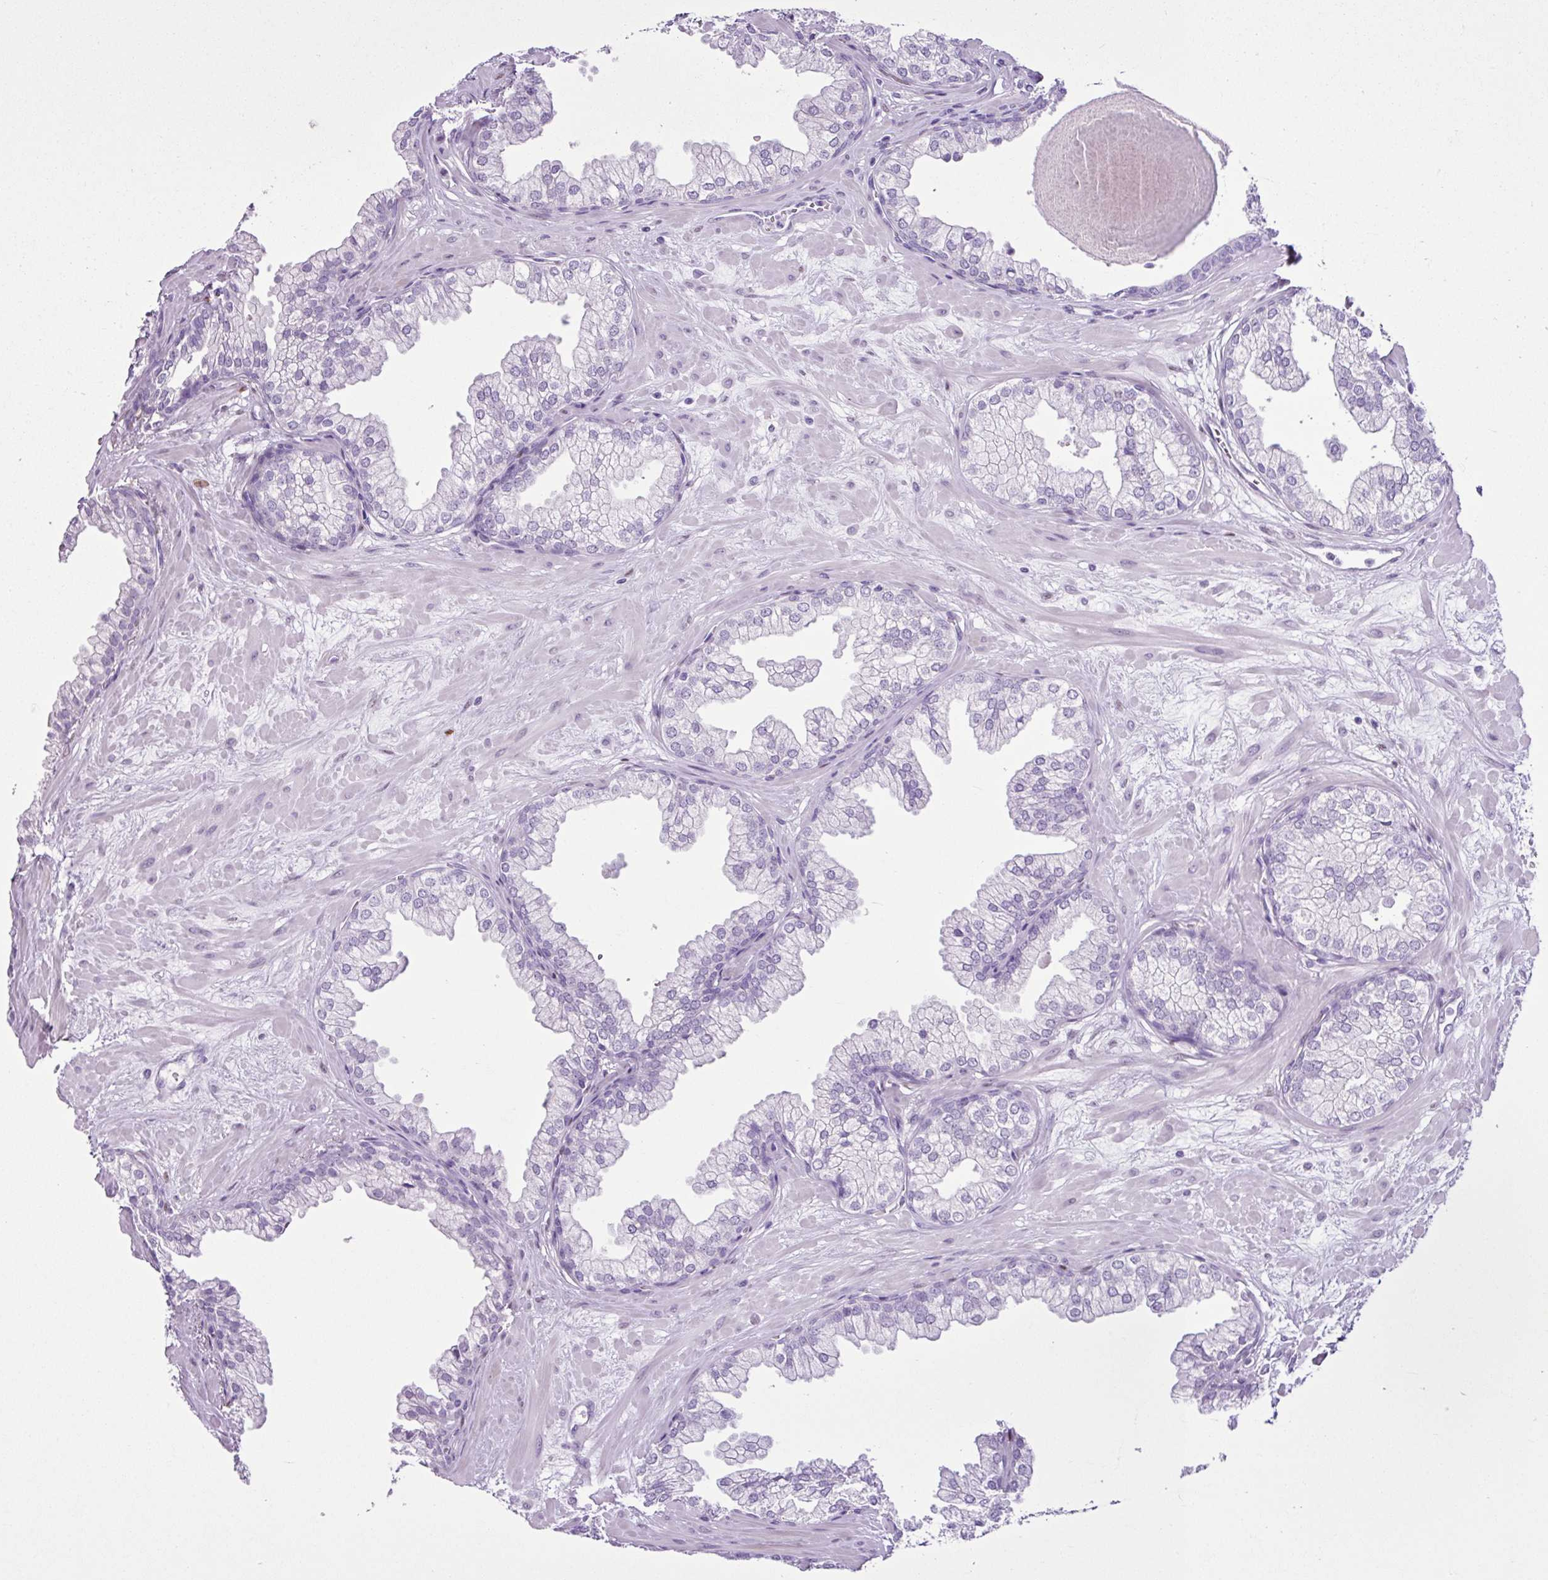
{"staining": {"intensity": "negative", "quantity": "none", "location": "none"}, "tissue": "prostate", "cell_type": "Glandular cells", "image_type": "normal", "snomed": [{"axis": "morphology", "description": "Normal tissue, NOS"}, {"axis": "topography", "description": "Prostate"}, {"axis": "topography", "description": "Peripheral nerve tissue"}], "caption": "Glandular cells are negative for brown protein staining in unremarkable prostate.", "gene": "PGR", "patient": {"sex": "male", "age": 61}}